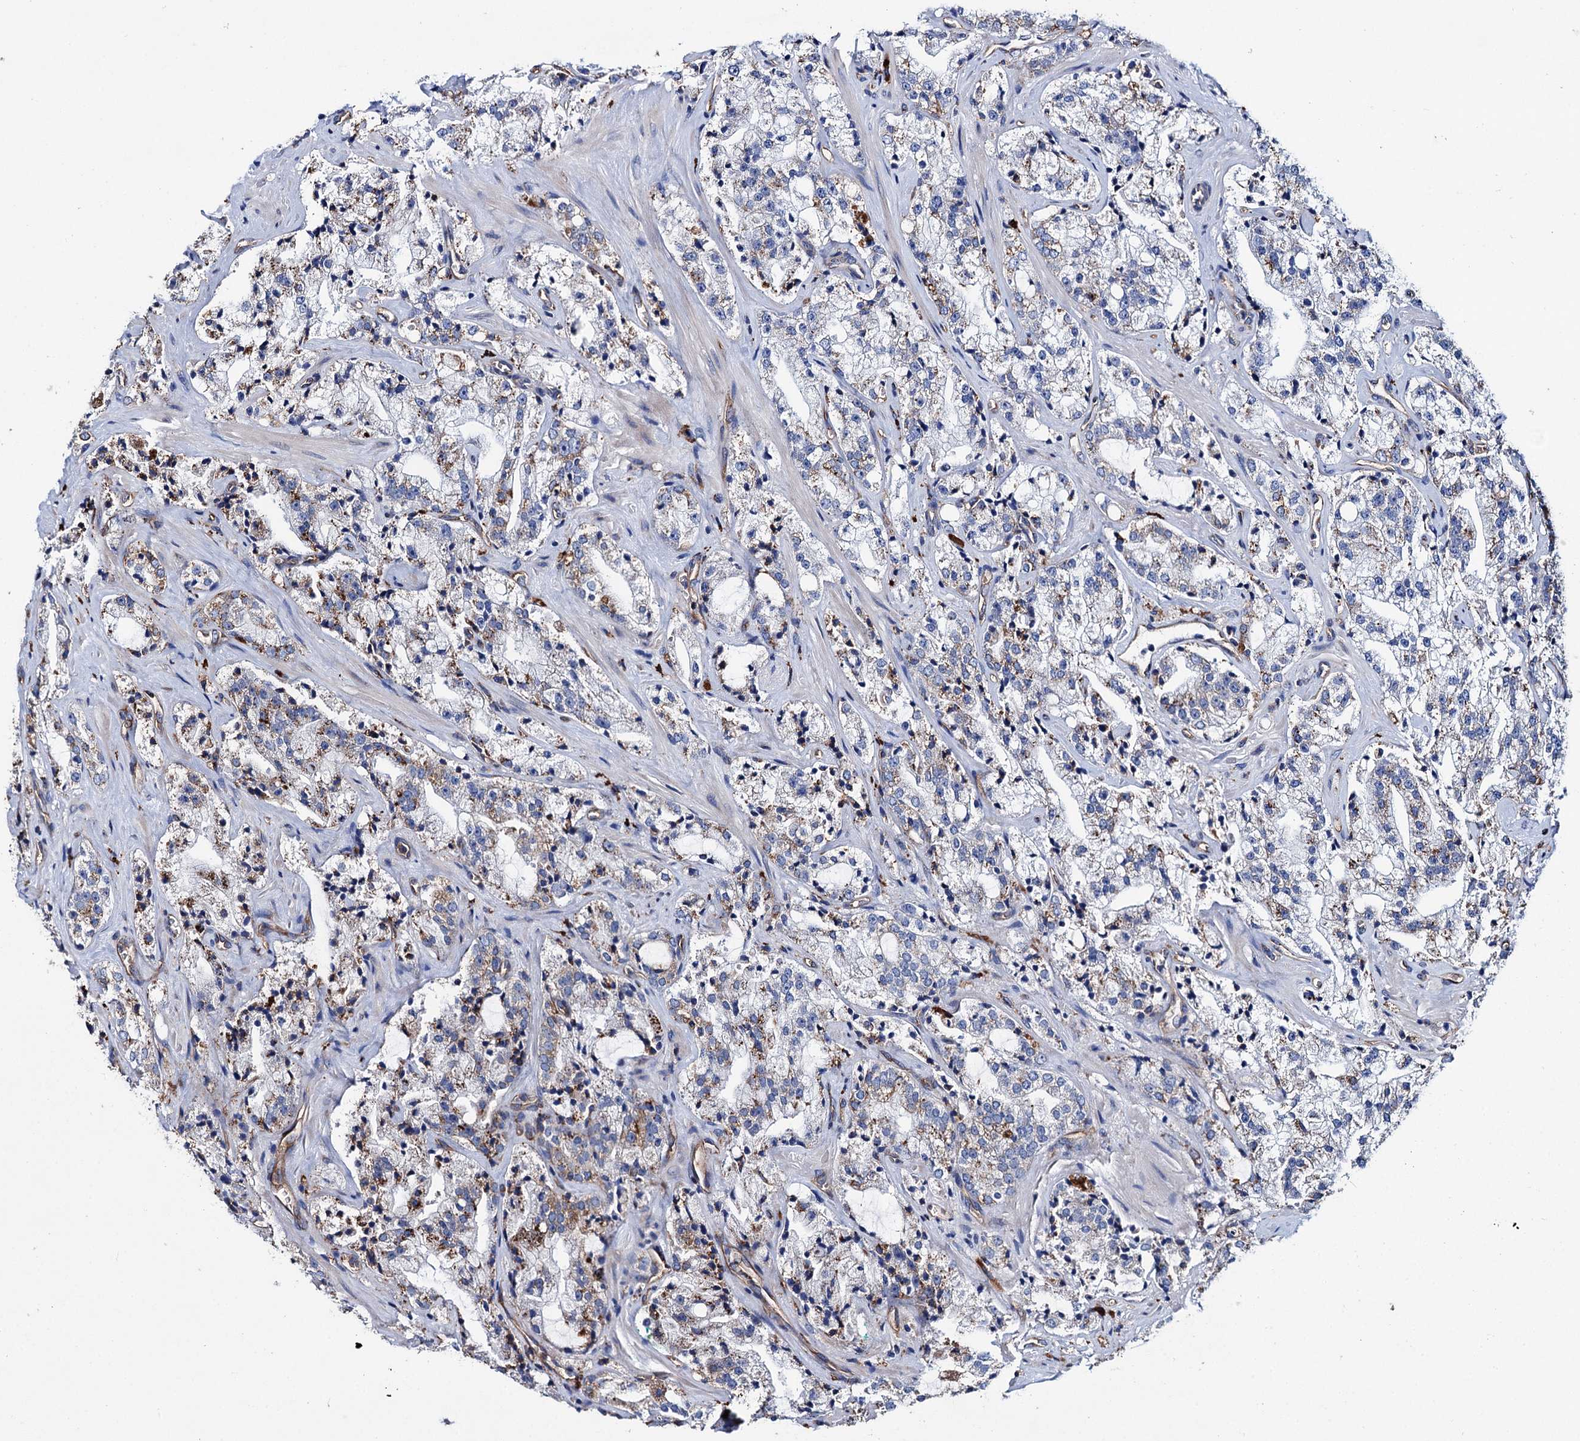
{"staining": {"intensity": "moderate", "quantity": "25%-75%", "location": "cytoplasmic/membranous"}, "tissue": "prostate cancer", "cell_type": "Tumor cells", "image_type": "cancer", "snomed": [{"axis": "morphology", "description": "Adenocarcinoma, High grade"}, {"axis": "topography", "description": "Prostate"}], "caption": "DAB immunohistochemical staining of prostate cancer exhibits moderate cytoplasmic/membranous protein positivity in about 25%-75% of tumor cells.", "gene": "SCPEP1", "patient": {"sex": "male", "age": 64}}